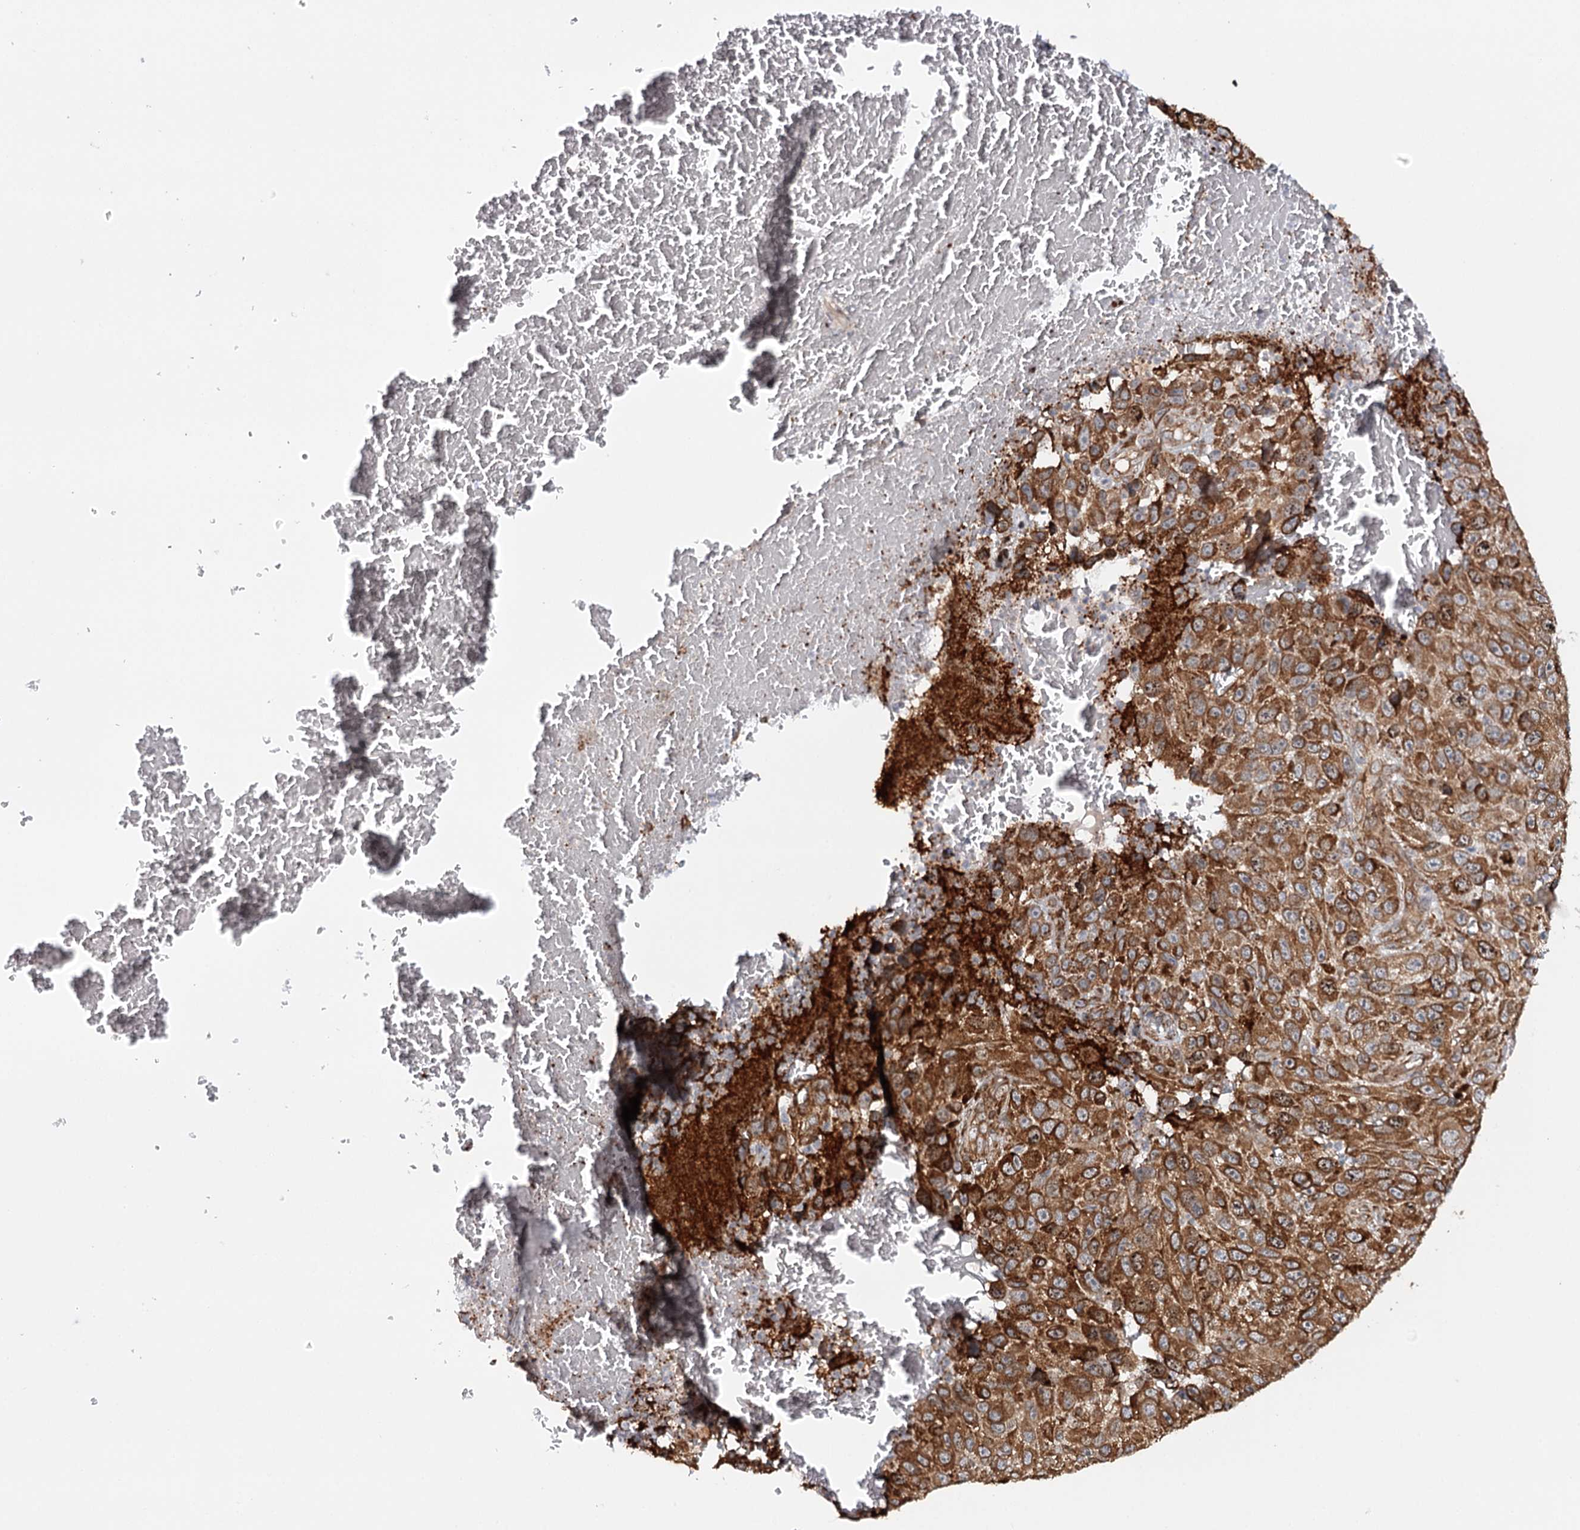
{"staining": {"intensity": "strong", "quantity": ">75%", "location": "cytoplasmic/membranous"}, "tissue": "melanoma", "cell_type": "Tumor cells", "image_type": "cancer", "snomed": [{"axis": "morphology", "description": "Malignant melanoma, NOS"}, {"axis": "topography", "description": "Skin"}], "caption": "Human malignant melanoma stained for a protein (brown) demonstrates strong cytoplasmic/membranous positive staining in about >75% of tumor cells.", "gene": "MKNK1", "patient": {"sex": "female", "age": 96}}